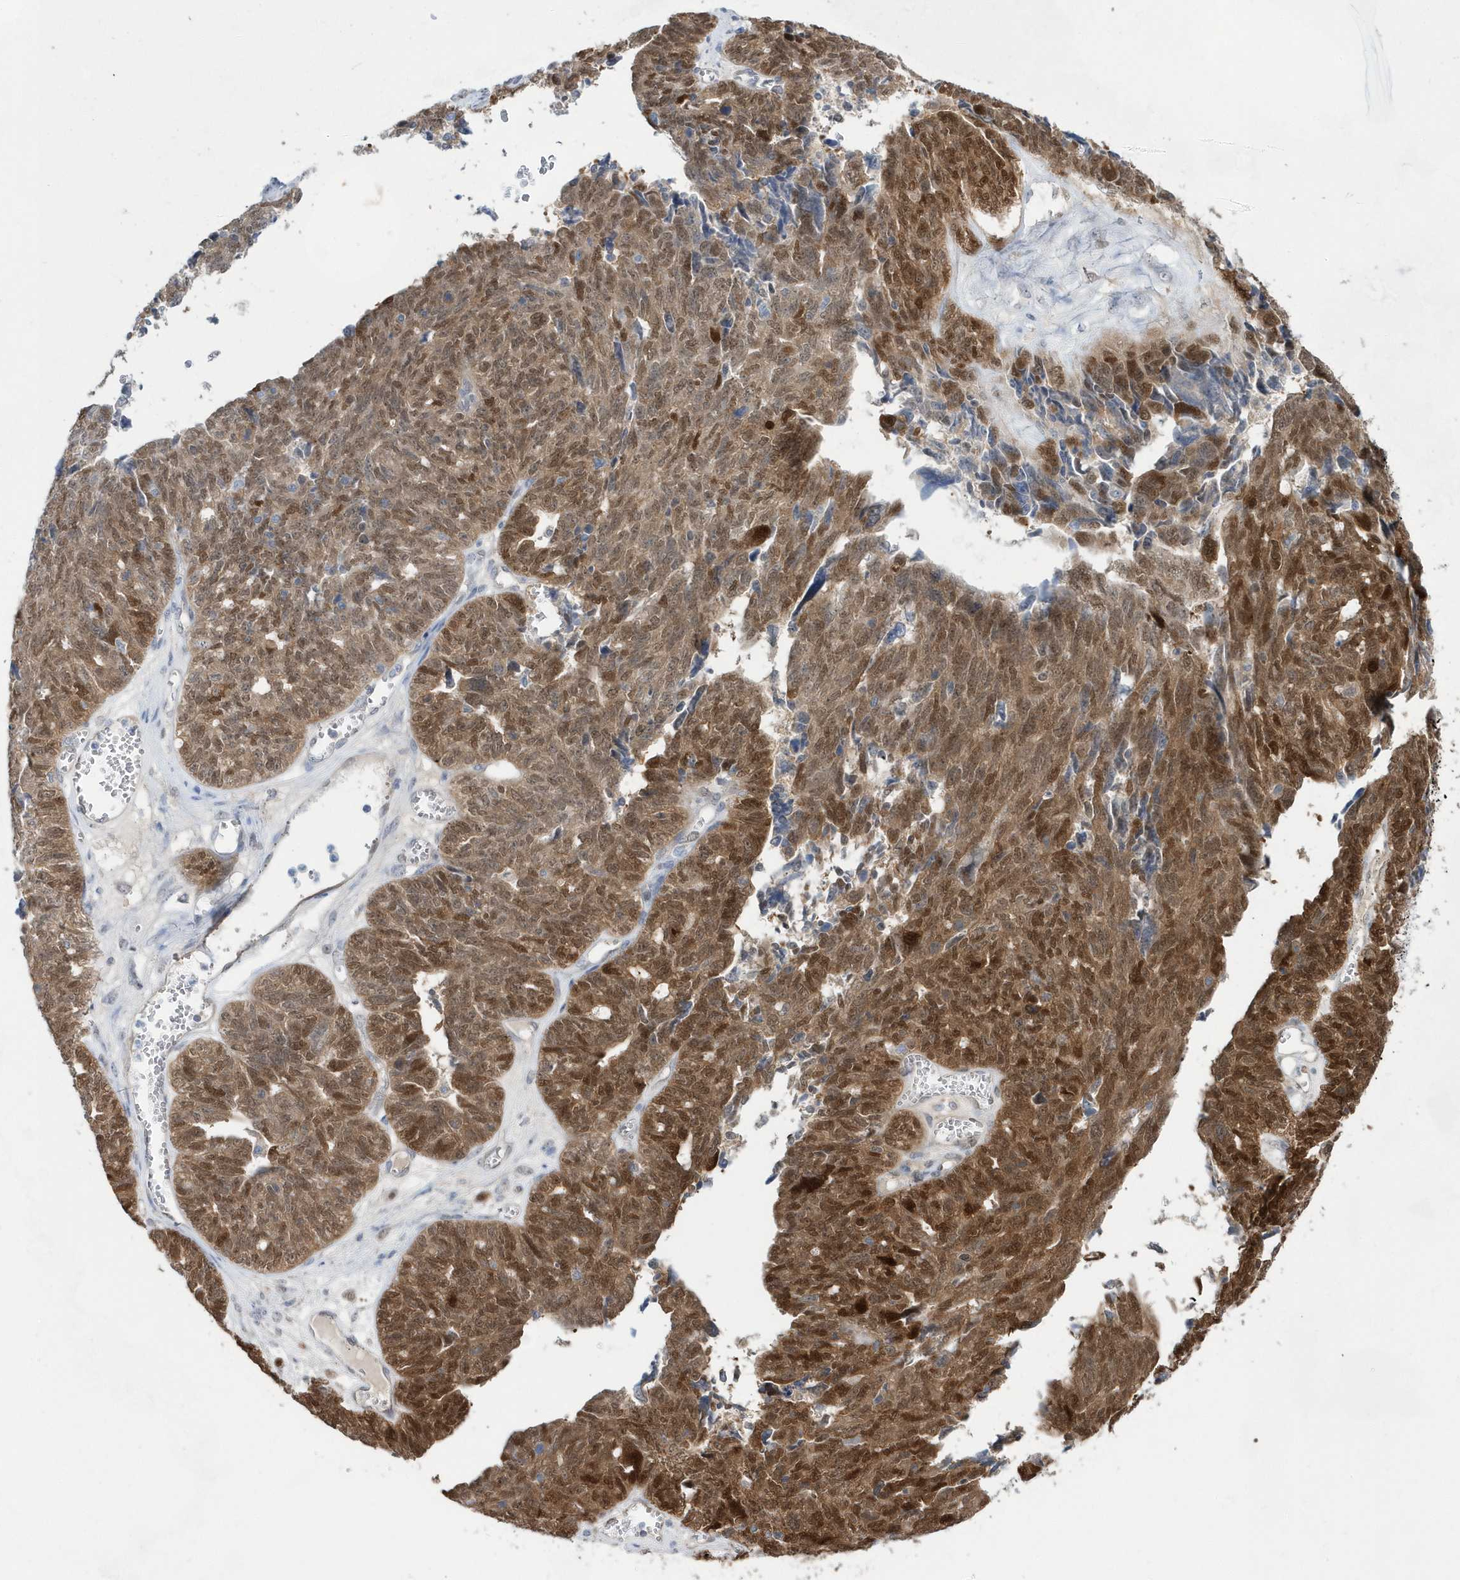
{"staining": {"intensity": "moderate", "quantity": ">75%", "location": "cytoplasmic/membranous,nuclear"}, "tissue": "ovarian cancer", "cell_type": "Tumor cells", "image_type": "cancer", "snomed": [{"axis": "morphology", "description": "Cystadenocarcinoma, serous, NOS"}, {"axis": "topography", "description": "Ovary"}], "caption": "IHC photomicrograph of human ovarian cancer (serous cystadenocarcinoma) stained for a protein (brown), which reveals medium levels of moderate cytoplasmic/membranous and nuclear positivity in approximately >75% of tumor cells.", "gene": "BDH2", "patient": {"sex": "female", "age": 79}}